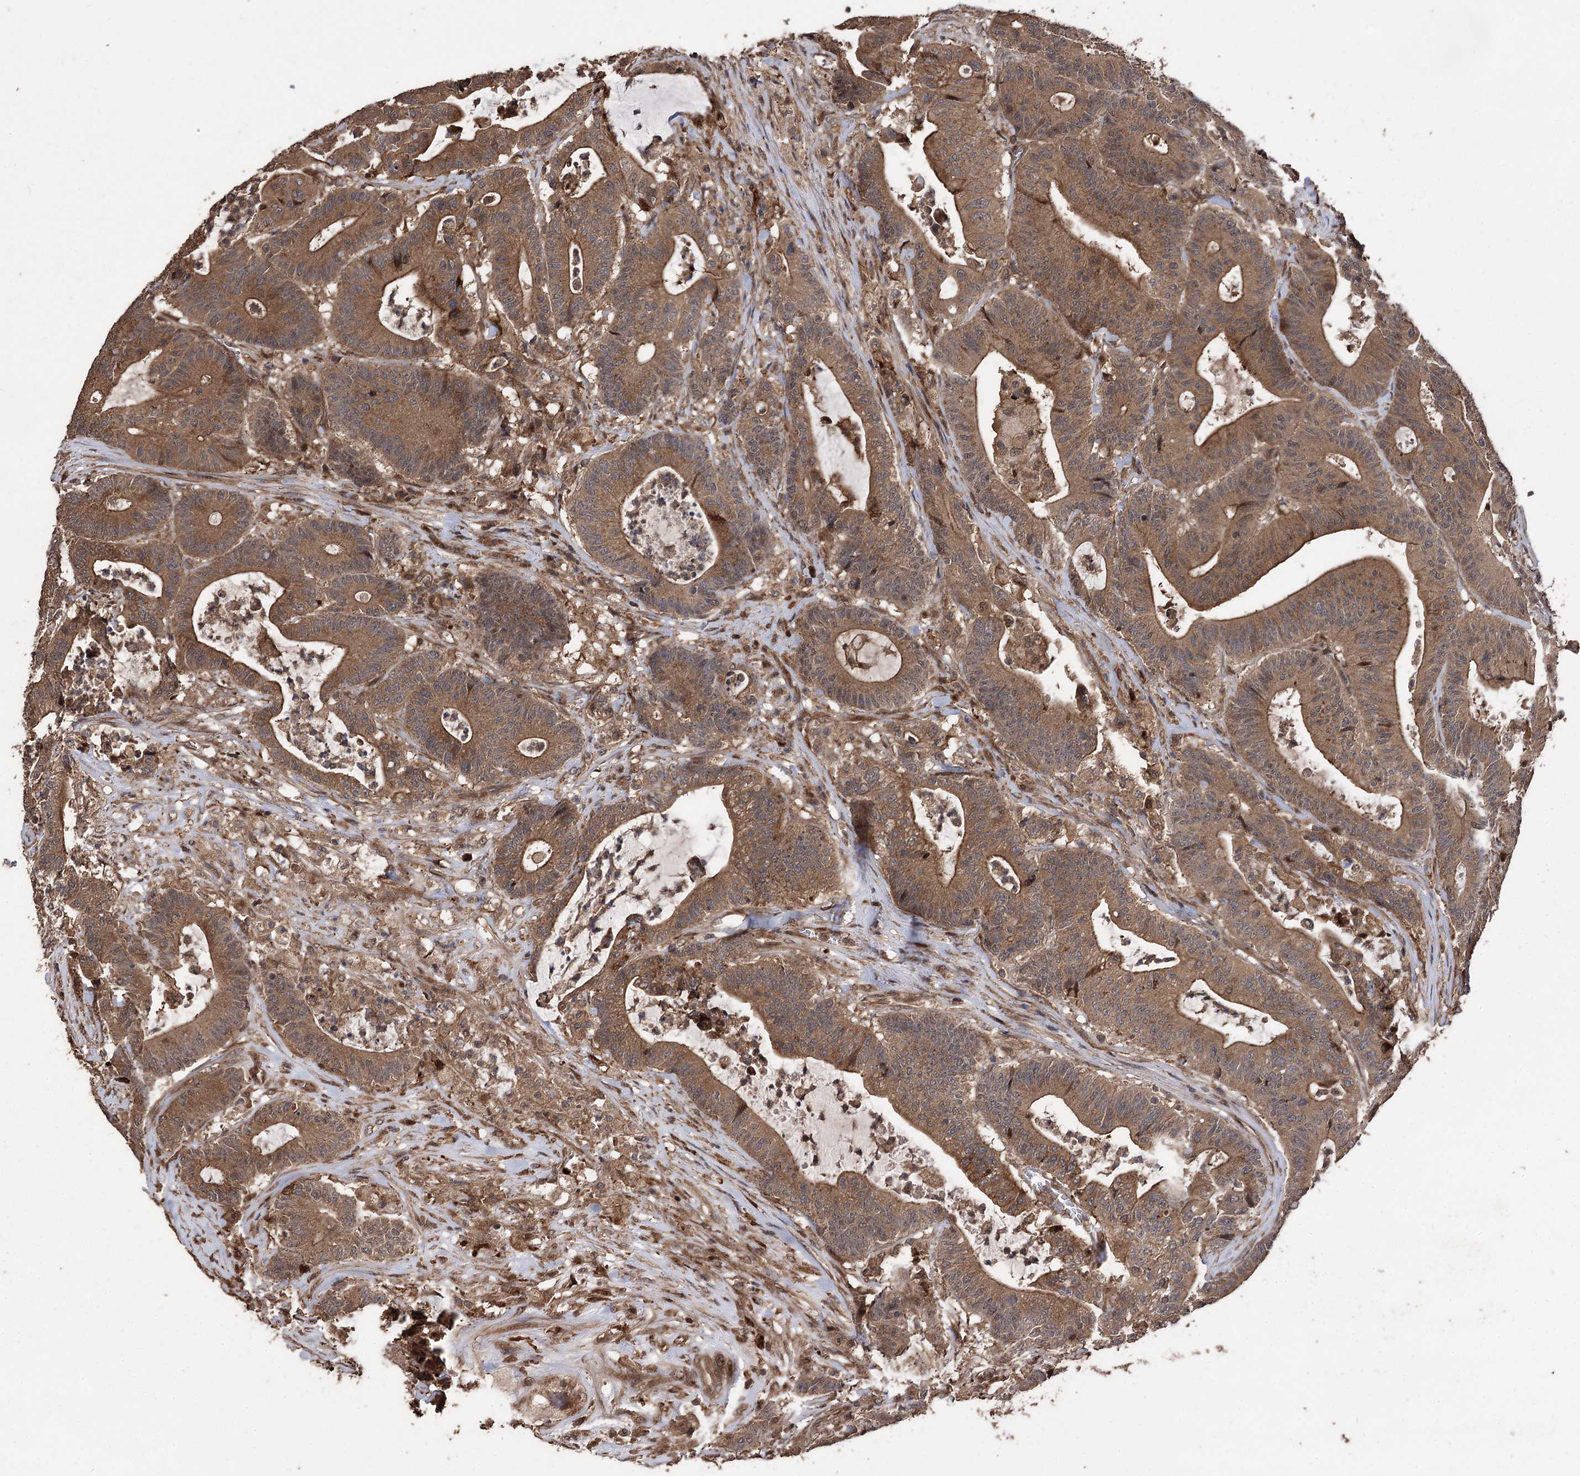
{"staining": {"intensity": "moderate", "quantity": ">75%", "location": "cytoplasmic/membranous"}, "tissue": "colorectal cancer", "cell_type": "Tumor cells", "image_type": "cancer", "snomed": [{"axis": "morphology", "description": "Adenocarcinoma, NOS"}, {"axis": "topography", "description": "Colon"}], "caption": "Immunohistochemistry (IHC) (DAB (3,3'-diaminobenzidine)) staining of adenocarcinoma (colorectal) displays moderate cytoplasmic/membranous protein positivity in approximately >75% of tumor cells.", "gene": "RASSF3", "patient": {"sex": "female", "age": 84}}